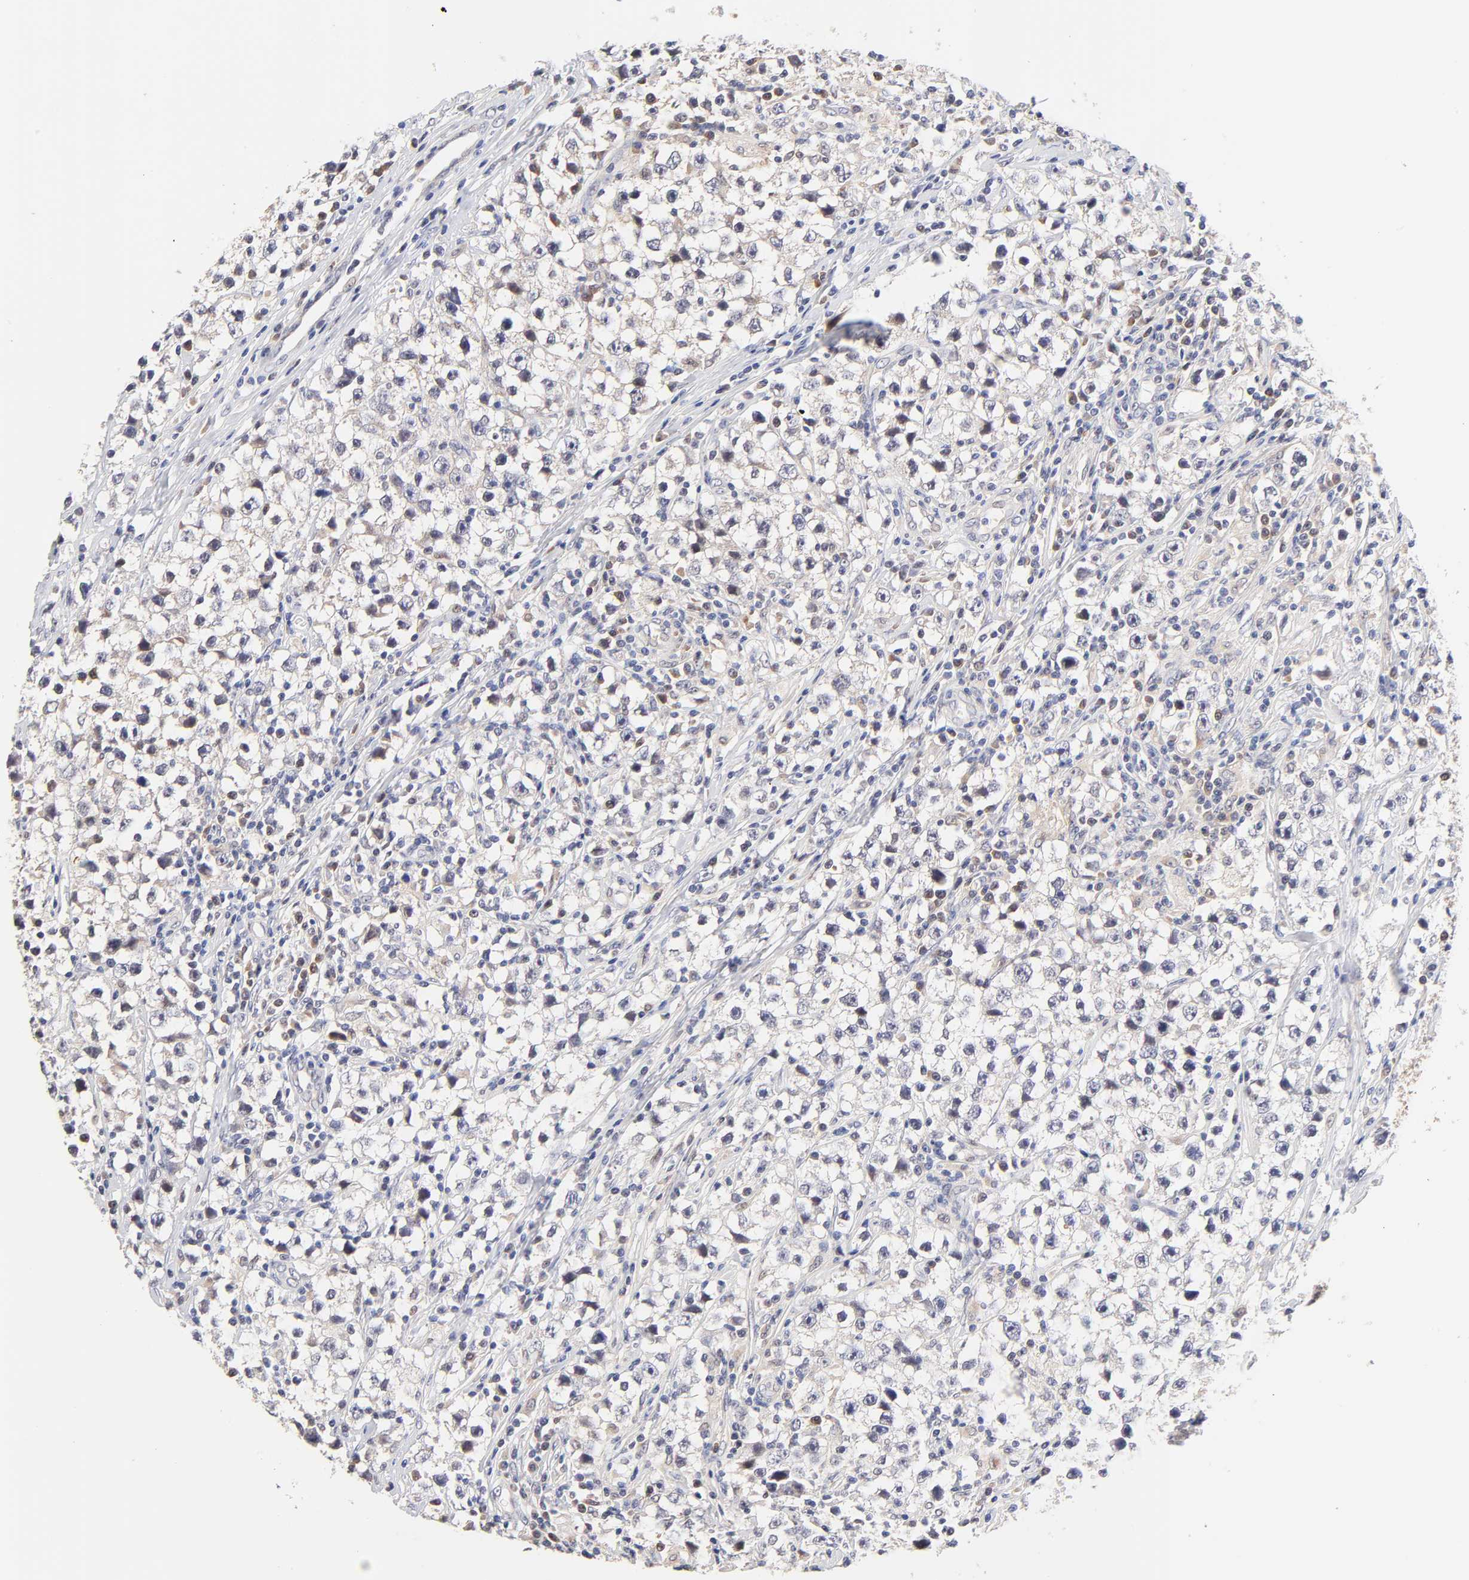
{"staining": {"intensity": "moderate", "quantity": "<25%", "location": "cytoplasmic/membranous"}, "tissue": "testis cancer", "cell_type": "Tumor cells", "image_type": "cancer", "snomed": [{"axis": "morphology", "description": "Seminoma, NOS"}, {"axis": "topography", "description": "Testis"}], "caption": "Human testis seminoma stained for a protein (brown) reveals moderate cytoplasmic/membranous positive positivity in approximately <25% of tumor cells.", "gene": "TXNL1", "patient": {"sex": "male", "age": 35}}